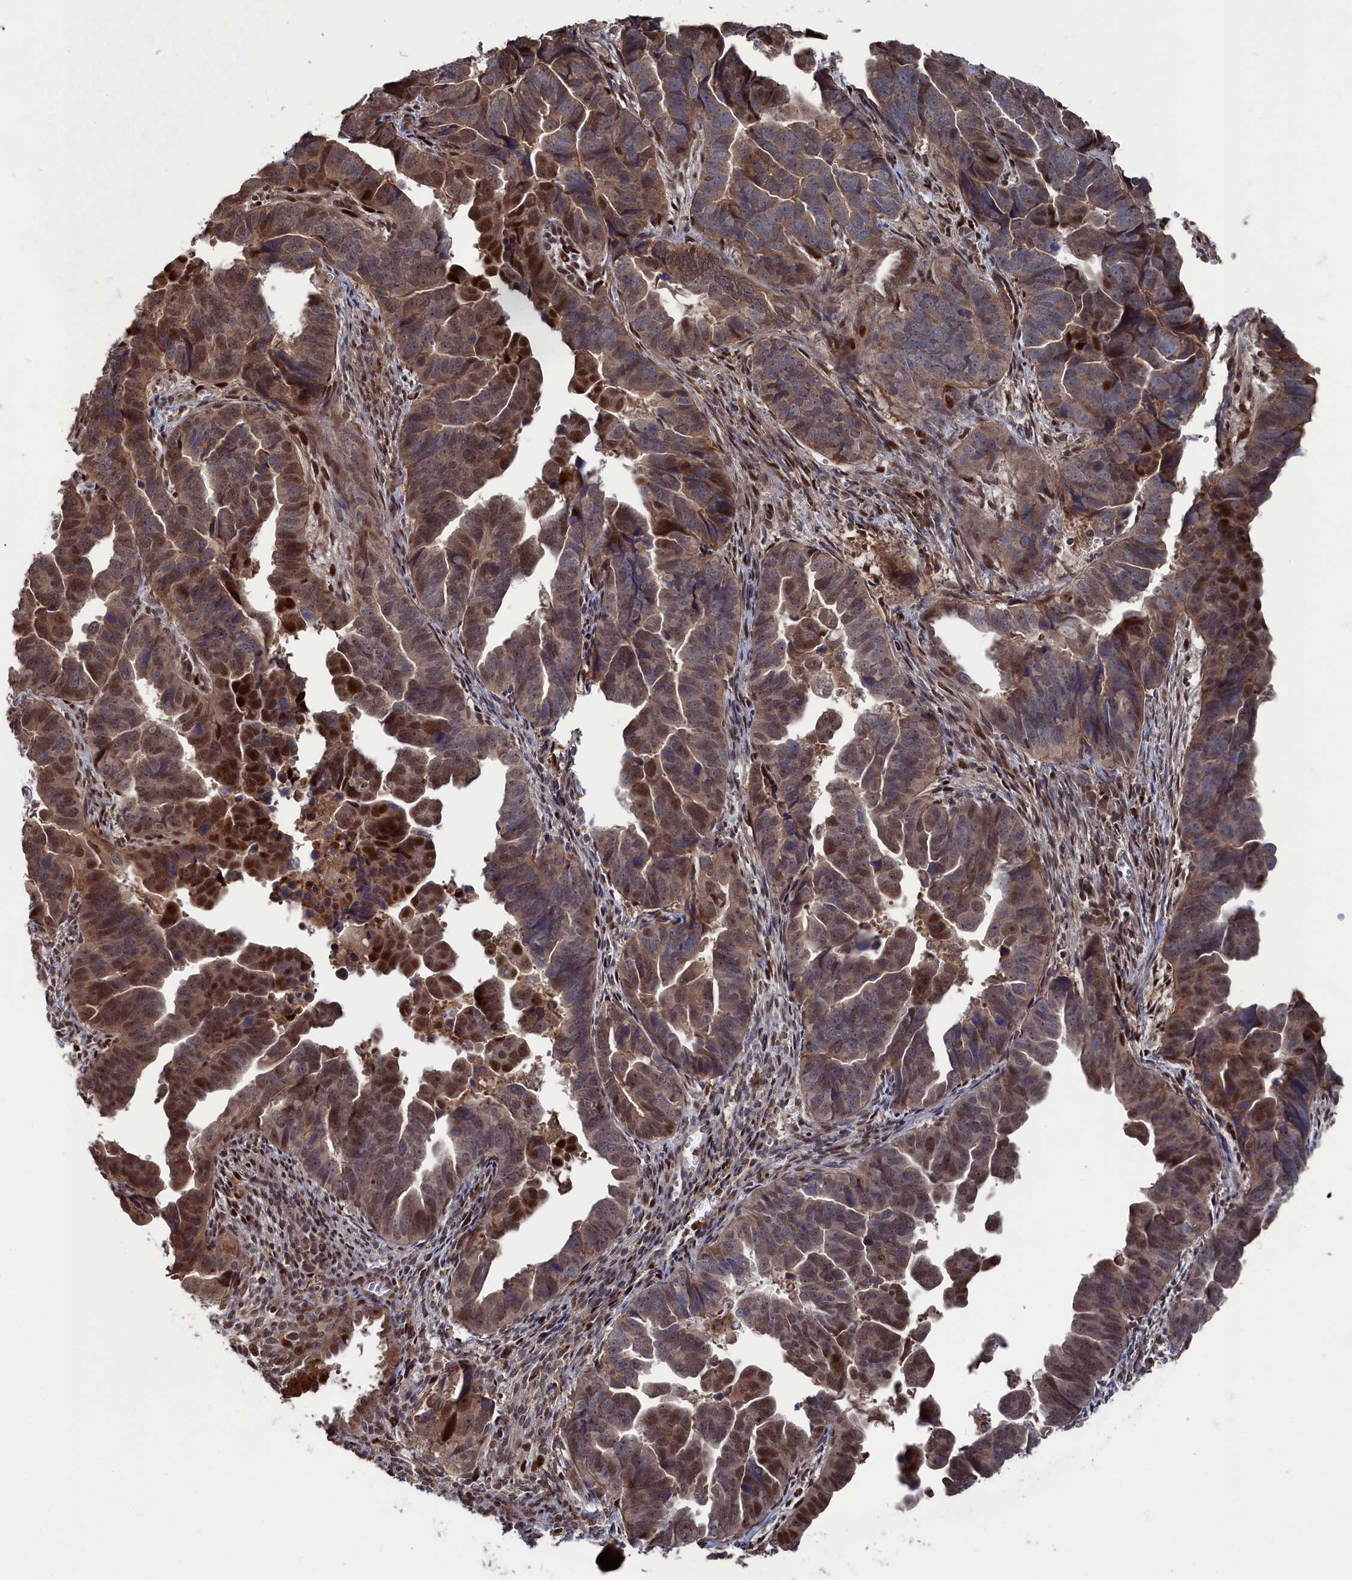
{"staining": {"intensity": "moderate", "quantity": "25%-75%", "location": "cytoplasmic/membranous,nuclear"}, "tissue": "endometrial cancer", "cell_type": "Tumor cells", "image_type": "cancer", "snomed": [{"axis": "morphology", "description": "Adenocarcinoma, NOS"}, {"axis": "topography", "description": "Endometrium"}], "caption": "Human endometrial cancer (adenocarcinoma) stained for a protein (brown) exhibits moderate cytoplasmic/membranous and nuclear positive expression in about 25%-75% of tumor cells.", "gene": "PLA2G15", "patient": {"sex": "female", "age": 75}}